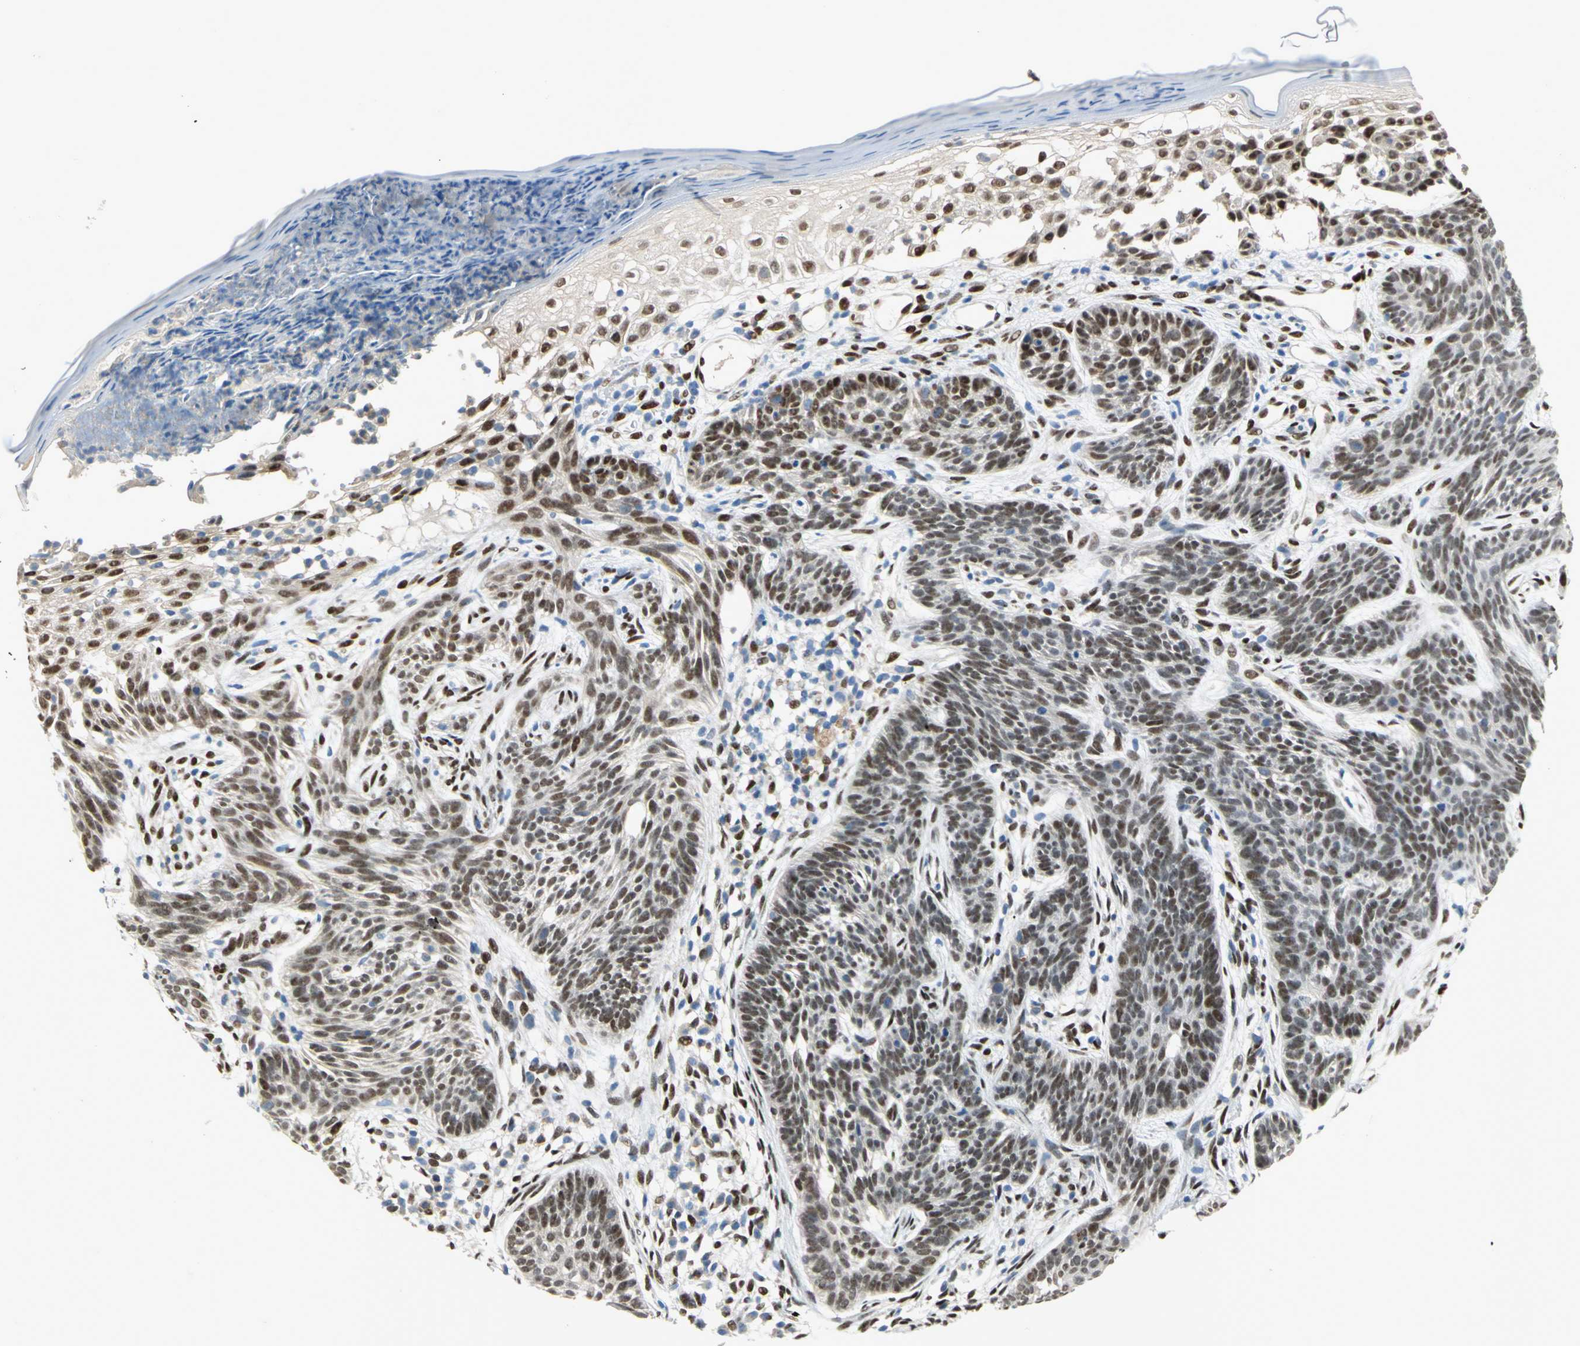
{"staining": {"intensity": "moderate", "quantity": ">75%", "location": "nuclear"}, "tissue": "skin cancer", "cell_type": "Tumor cells", "image_type": "cancer", "snomed": [{"axis": "morphology", "description": "Normal tissue, NOS"}, {"axis": "morphology", "description": "Basal cell carcinoma"}, {"axis": "topography", "description": "Skin"}], "caption": "Human skin cancer stained with a protein marker exhibits moderate staining in tumor cells.", "gene": "RBFOX2", "patient": {"sex": "female", "age": 69}}